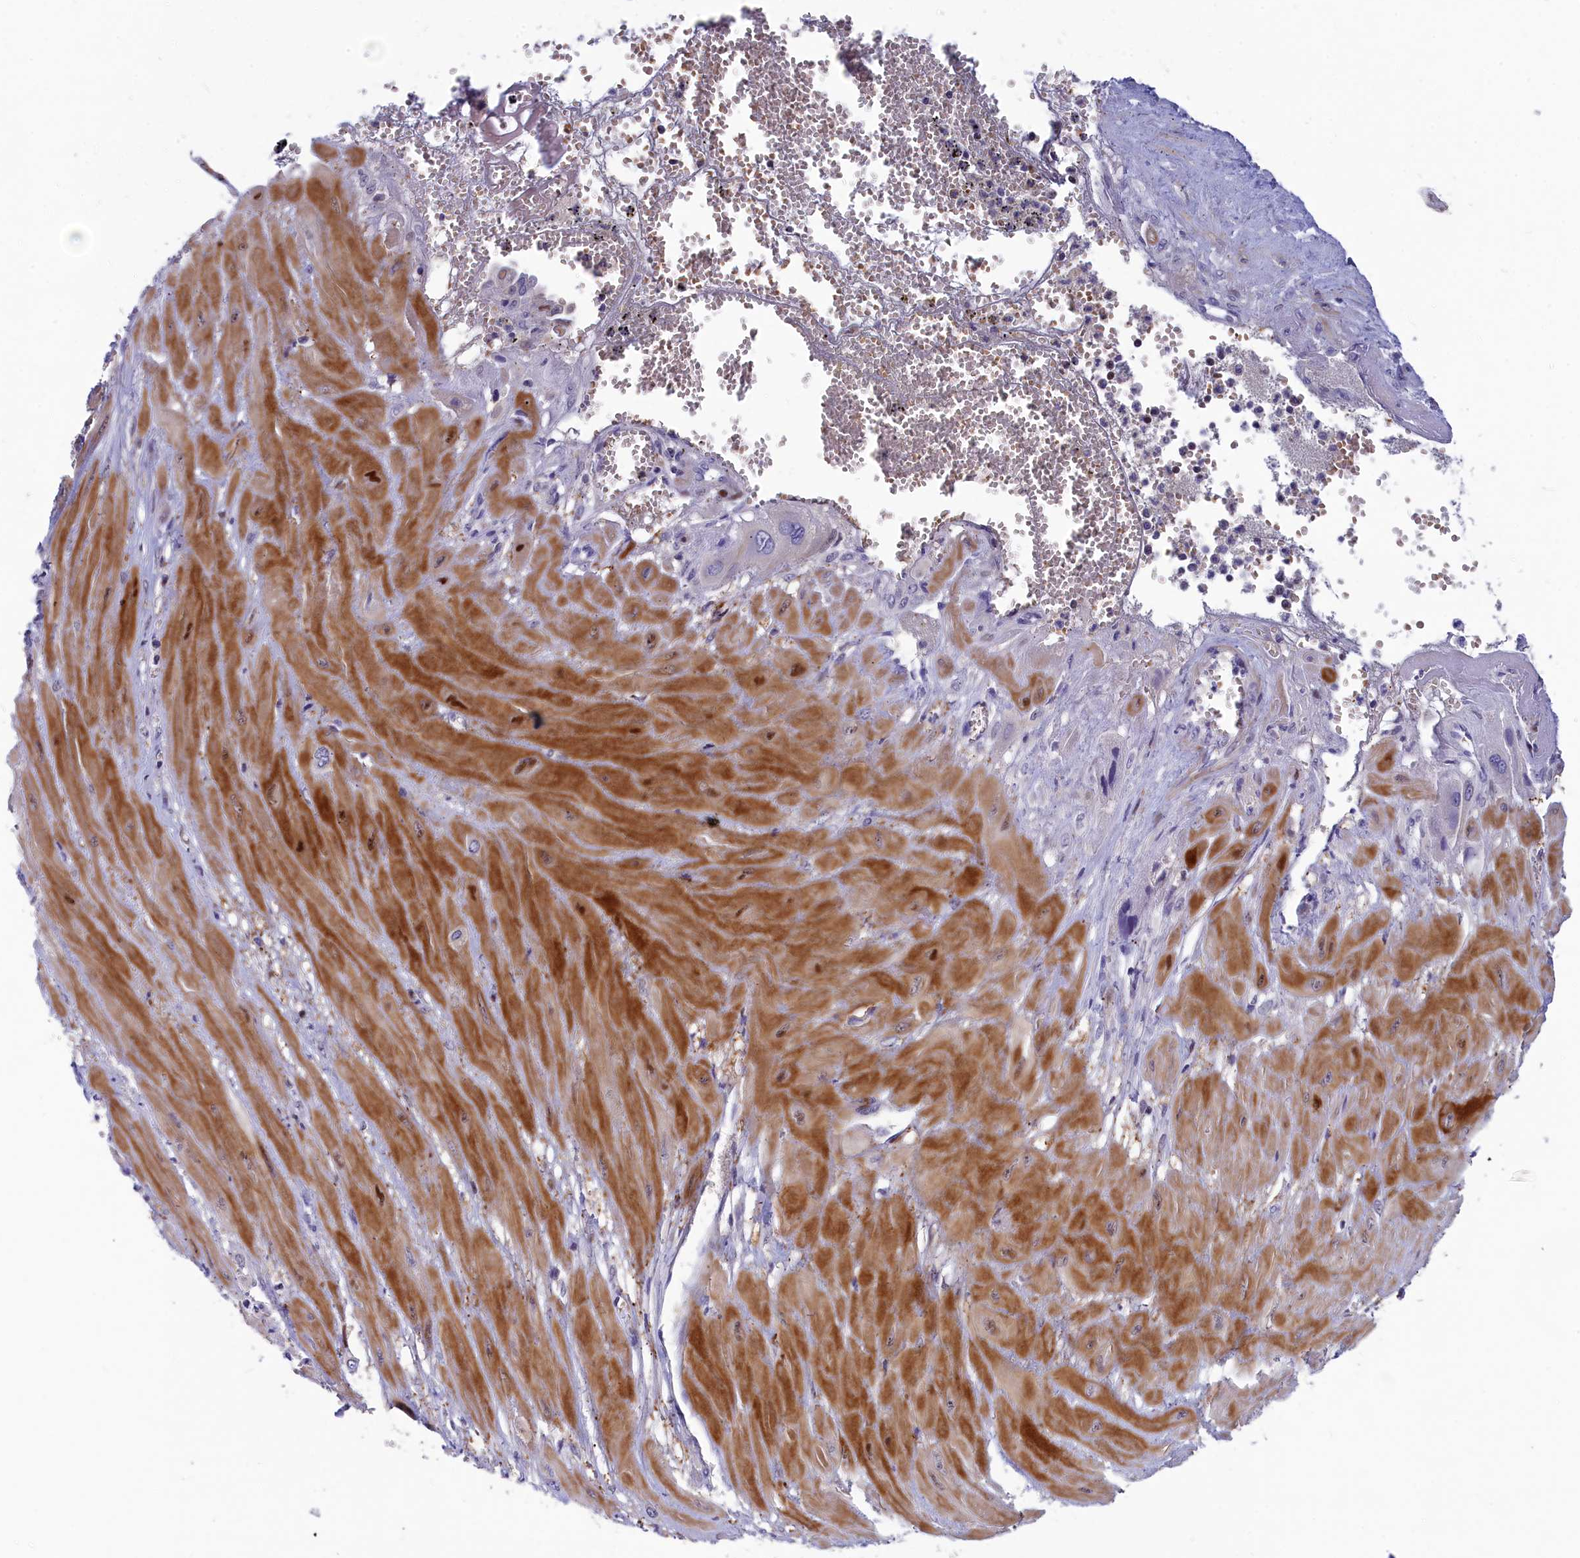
{"staining": {"intensity": "negative", "quantity": "none", "location": "none"}, "tissue": "cervical cancer", "cell_type": "Tumor cells", "image_type": "cancer", "snomed": [{"axis": "morphology", "description": "Squamous cell carcinoma, NOS"}, {"axis": "topography", "description": "Cervix"}], "caption": "A photomicrograph of human squamous cell carcinoma (cervical) is negative for staining in tumor cells.", "gene": "NKPD1", "patient": {"sex": "female", "age": 34}}